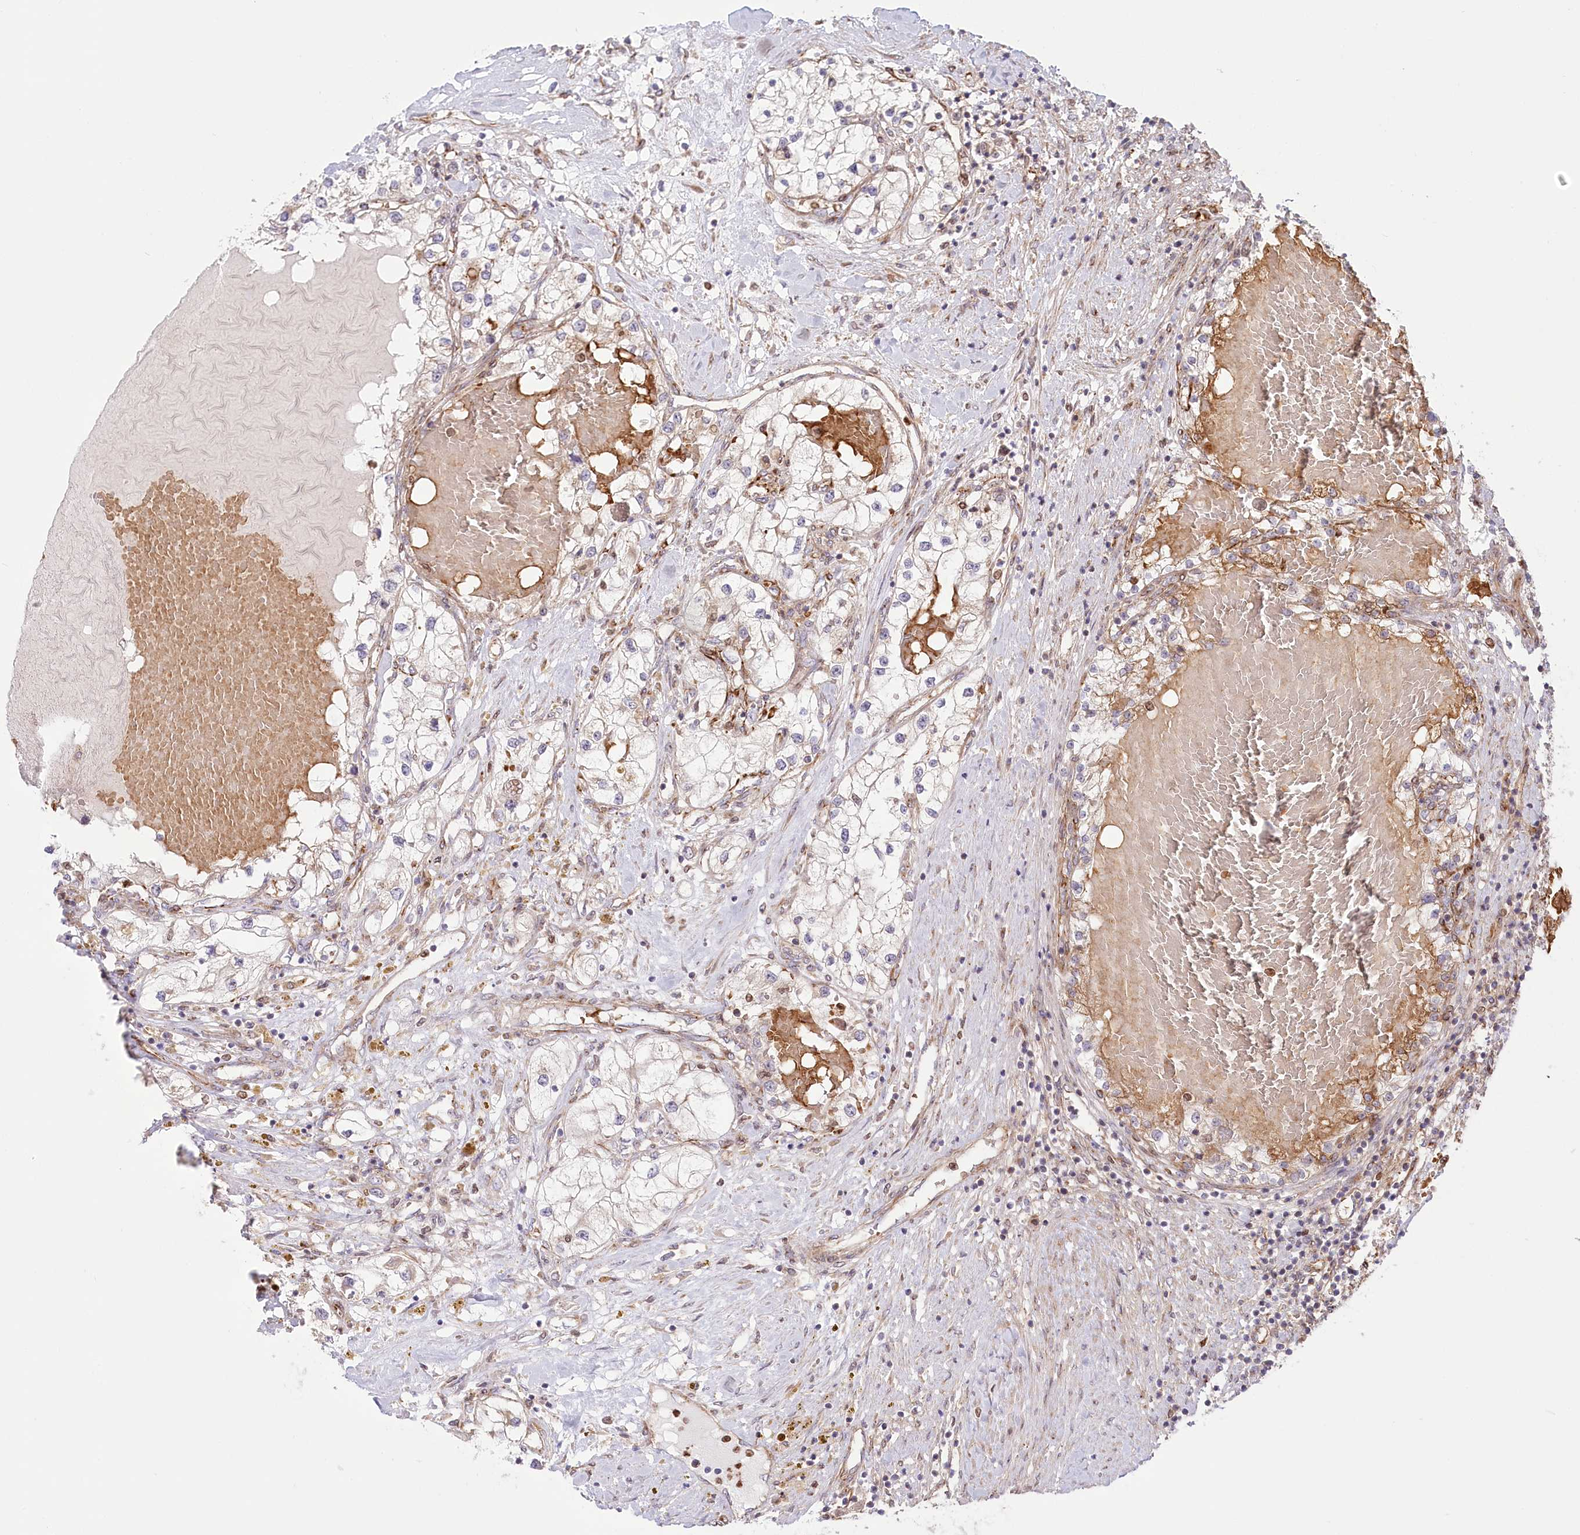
{"staining": {"intensity": "negative", "quantity": "none", "location": "none"}, "tissue": "renal cancer", "cell_type": "Tumor cells", "image_type": "cancer", "snomed": [{"axis": "morphology", "description": "Normal tissue, NOS"}, {"axis": "morphology", "description": "Adenocarcinoma, NOS"}, {"axis": "topography", "description": "Kidney"}], "caption": "IHC of renal adenocarcinoma displays no expression in tumor cells.", "gene": "COMMD3", "patient": {"sex": "male", "age": 68}}